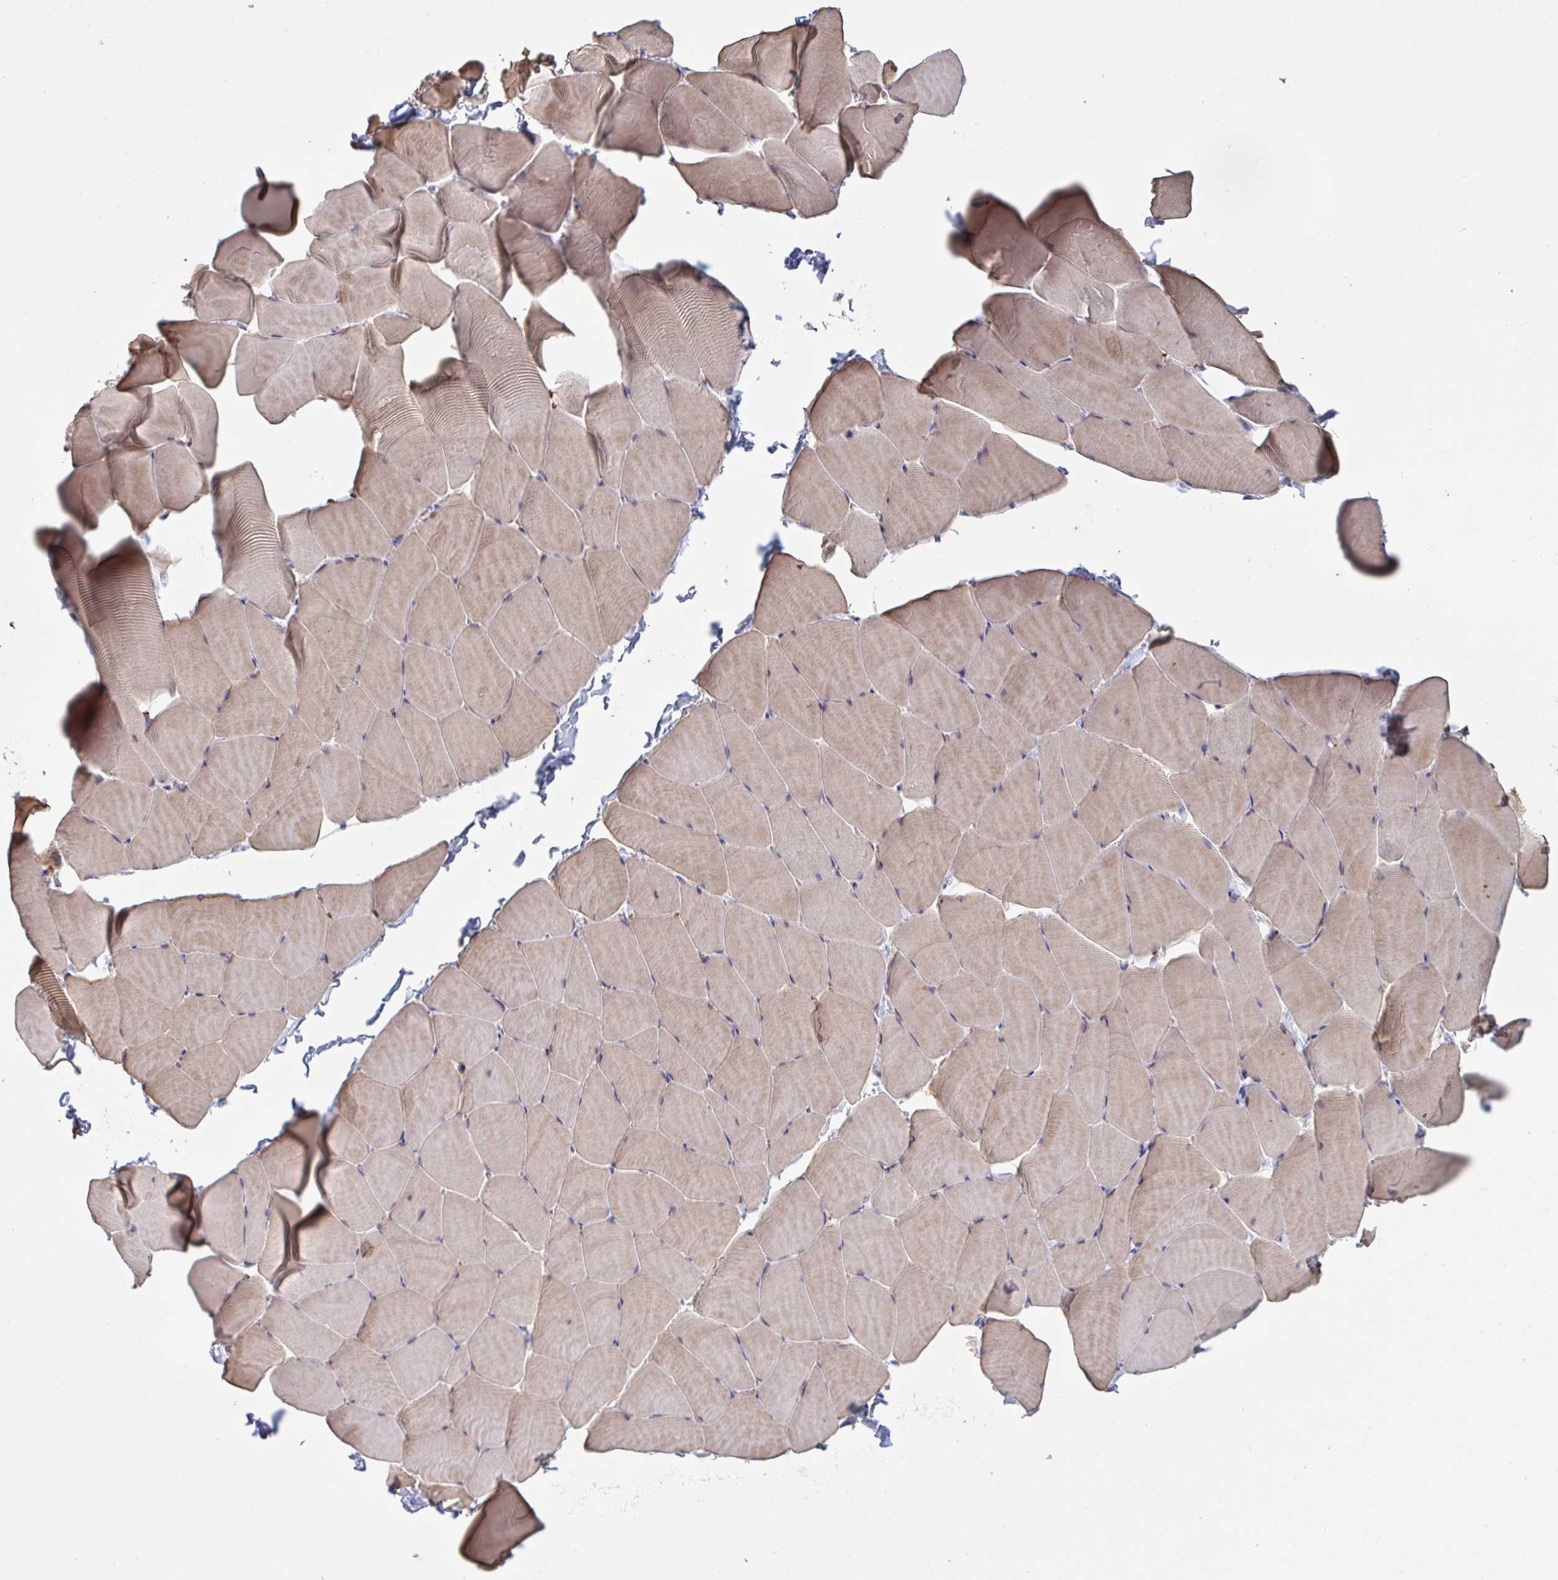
{"staining": {"intensity": "weak", "quantity": "25%-75%", "location": "cytoplasmic/membranous"}, "tissue": "skeletal muscle", "cell_type": "Myocytes", "image_type": "normal", "snomed": [{"axis": "morphology", "description": "Normal tissue, NOS"}, {"axis": "topography", "description": "Skeletal muscle"}], "caption": "Immunohistochemical staining of unremarkable skeletal muscle shows low levels of weak cytoplasmic/membranous staining in approximately 25%-75% of myocytes. (DAB (3,3'-diaminobenzidine) = brown stain, brightfield microscopy at high magnification).", "gene": "IL1R1", "patient": {"sex": "male", "age": 25}}